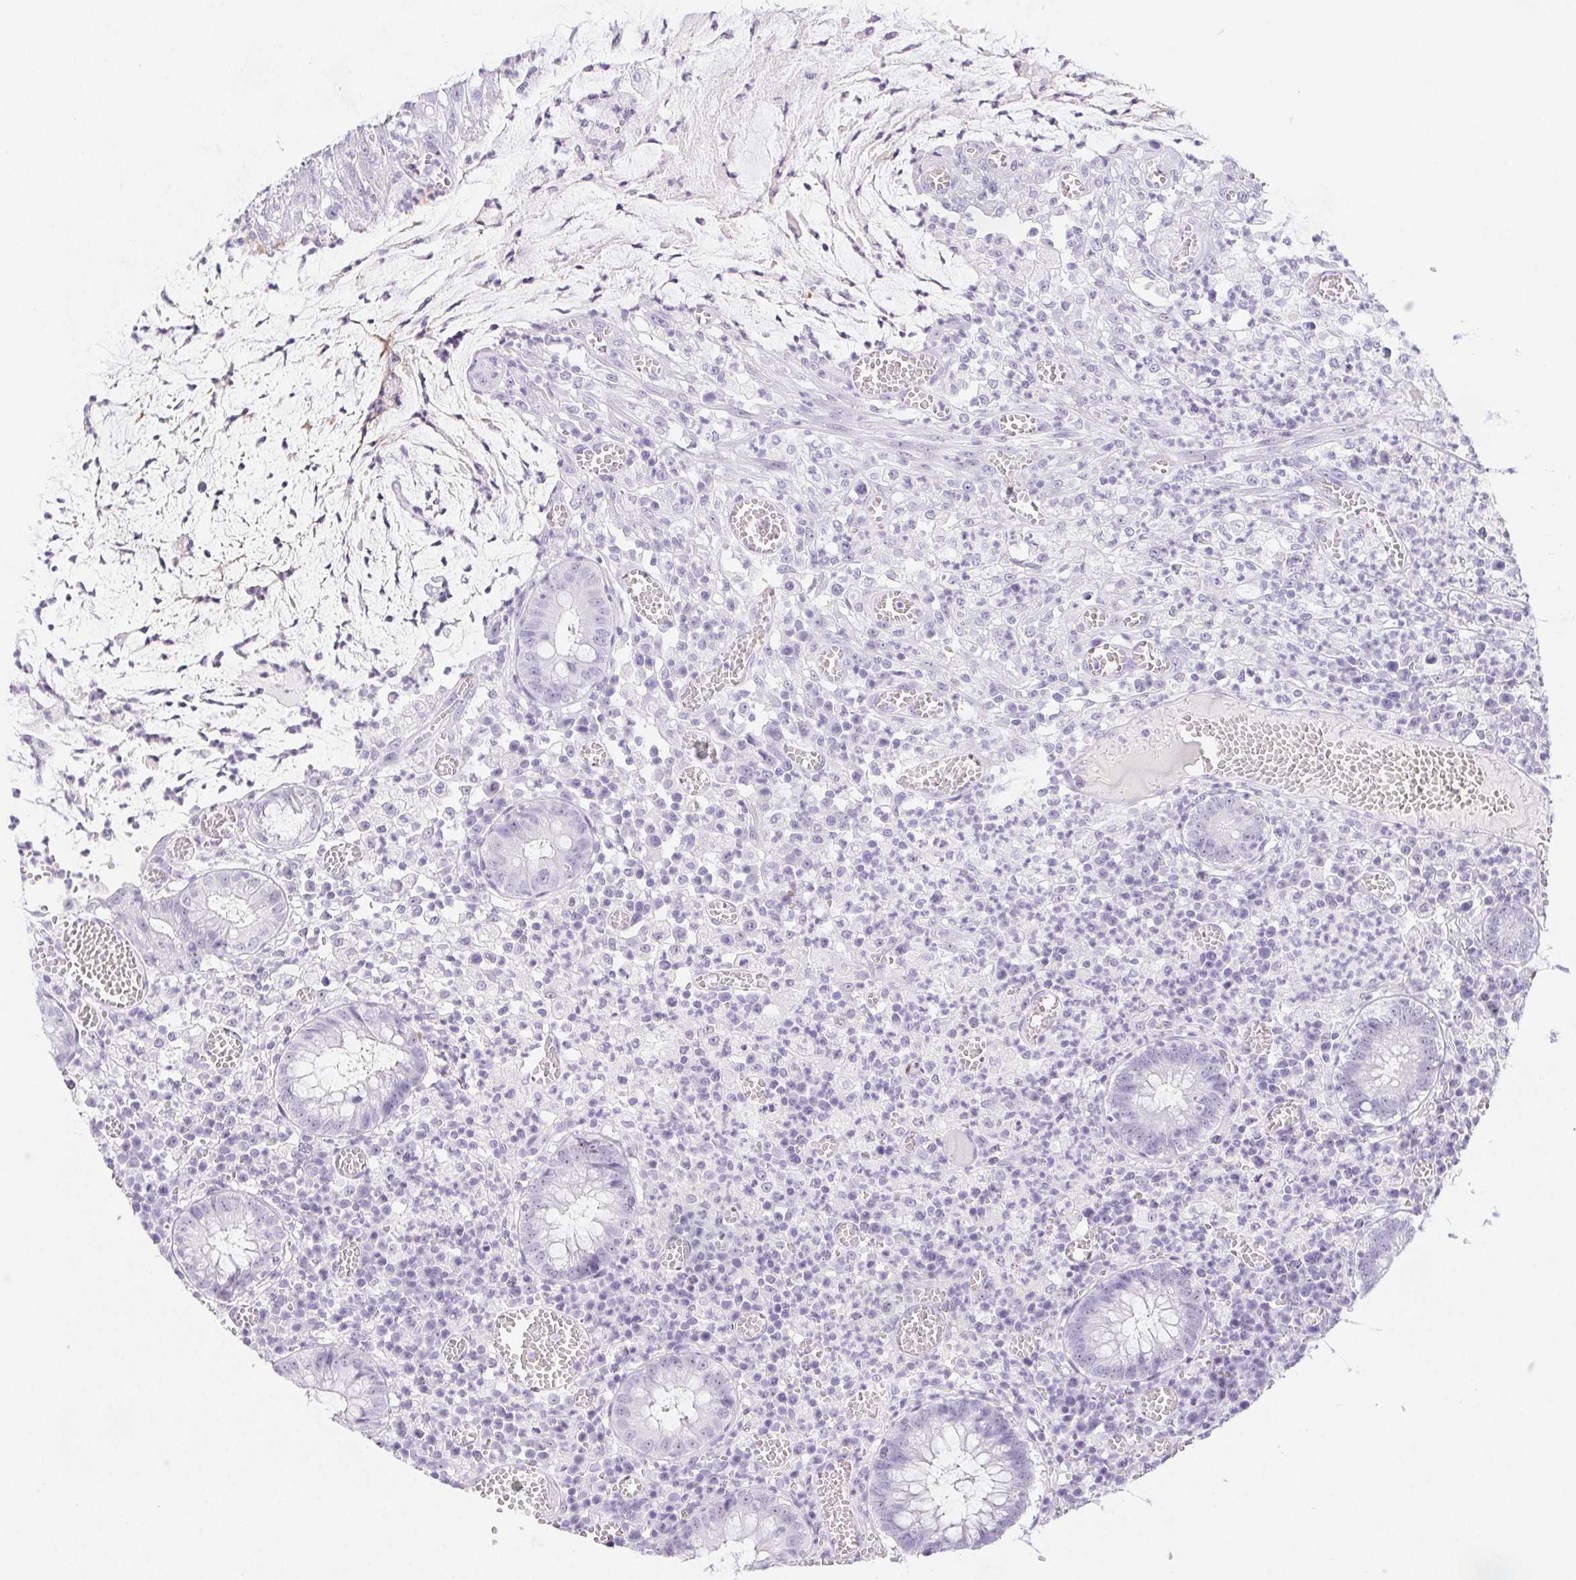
{"staining": {"intensity": "negative", "quantity": "none", "location": "none"}, "tissue": "colorectal cancer", "cell_type": "Tumor cells", "image_type": "cancer", "snomed": [{"axis": "morphology", "description": "Normal tissue, NOS"}, {"axis": "morphology", "description": "Adenocarcinoma, NOS"}, {"axis": "topography", "description": "Colon"}], "caption": "An image of human adenocarcinoma (colorectal) is negative for staining in tumor cells. The staining was performed using DAB (3,3'-diaminobenzidine) to visualize the protein expression in brown, while the nuclei were stained in blue with hematoxylin (Magnification: 20x).", "gene": "ST8SIA3", "patient": {"sex": "male", "age": 65}}